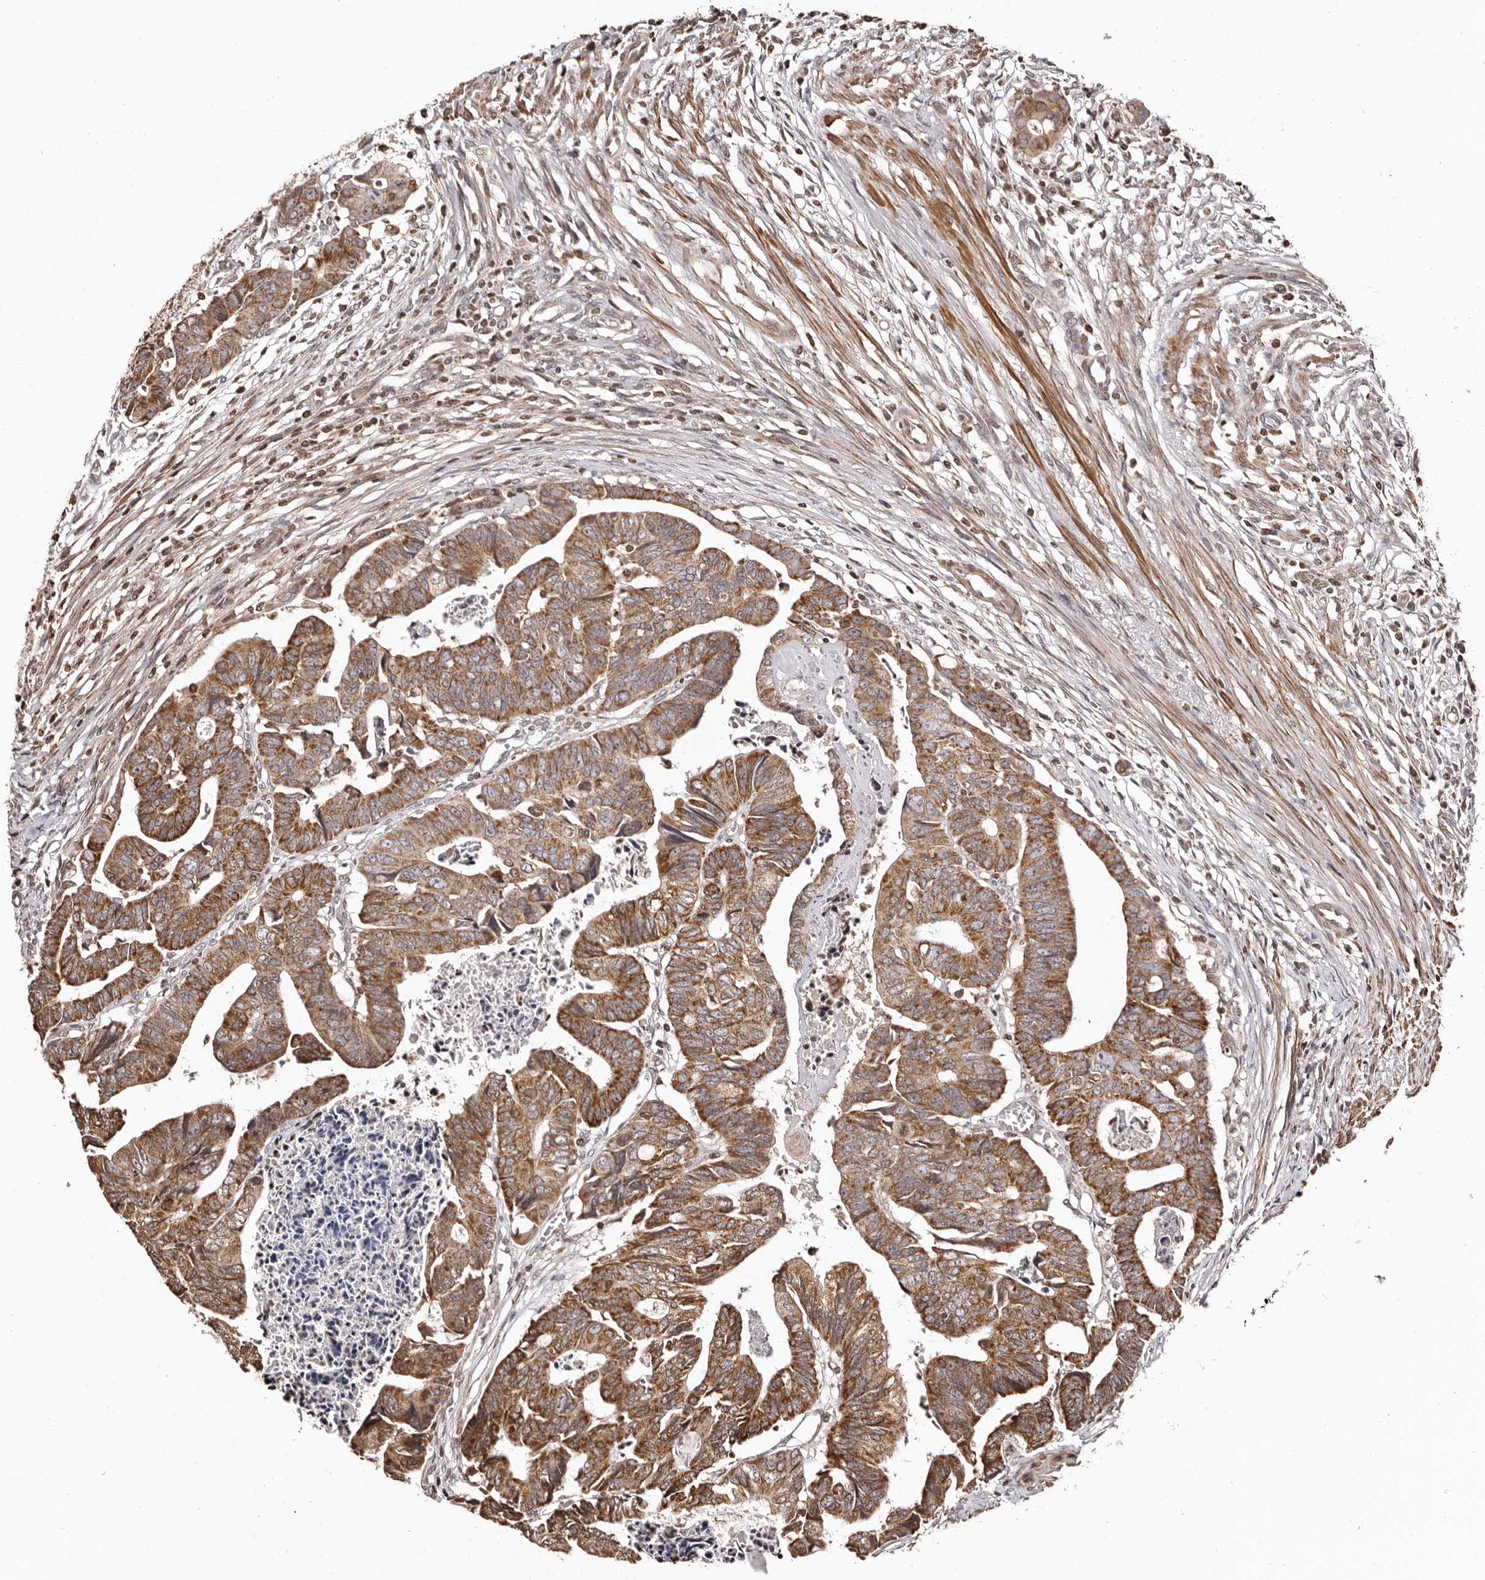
{"staining": {"intensity": "moderate", "quantity": ">75%", "location": "cytoplasmic/membranous"}, "tissue": "colorectal cancer", "cell_type": "Tumor cells", "image_type": "cancer", "snomed": [{"axis": "morphology", "description": "Adenocarcinoma, NOS"}, {"axis": "topography", "description": "Rectum"}], "caption": "High-magnification brightfield microscopy of colorectal adenocarcinoma stained with DAB (3,3'-diaminobenzidine) (brown) and counterstained with hematoxylin (blue). tumor cells exhibit moderate cytoplasmic/membranous staining is present in approximately>75% of cells.", "gene": "CCDC190", "patient": {"sex": "female", "age": 65}}